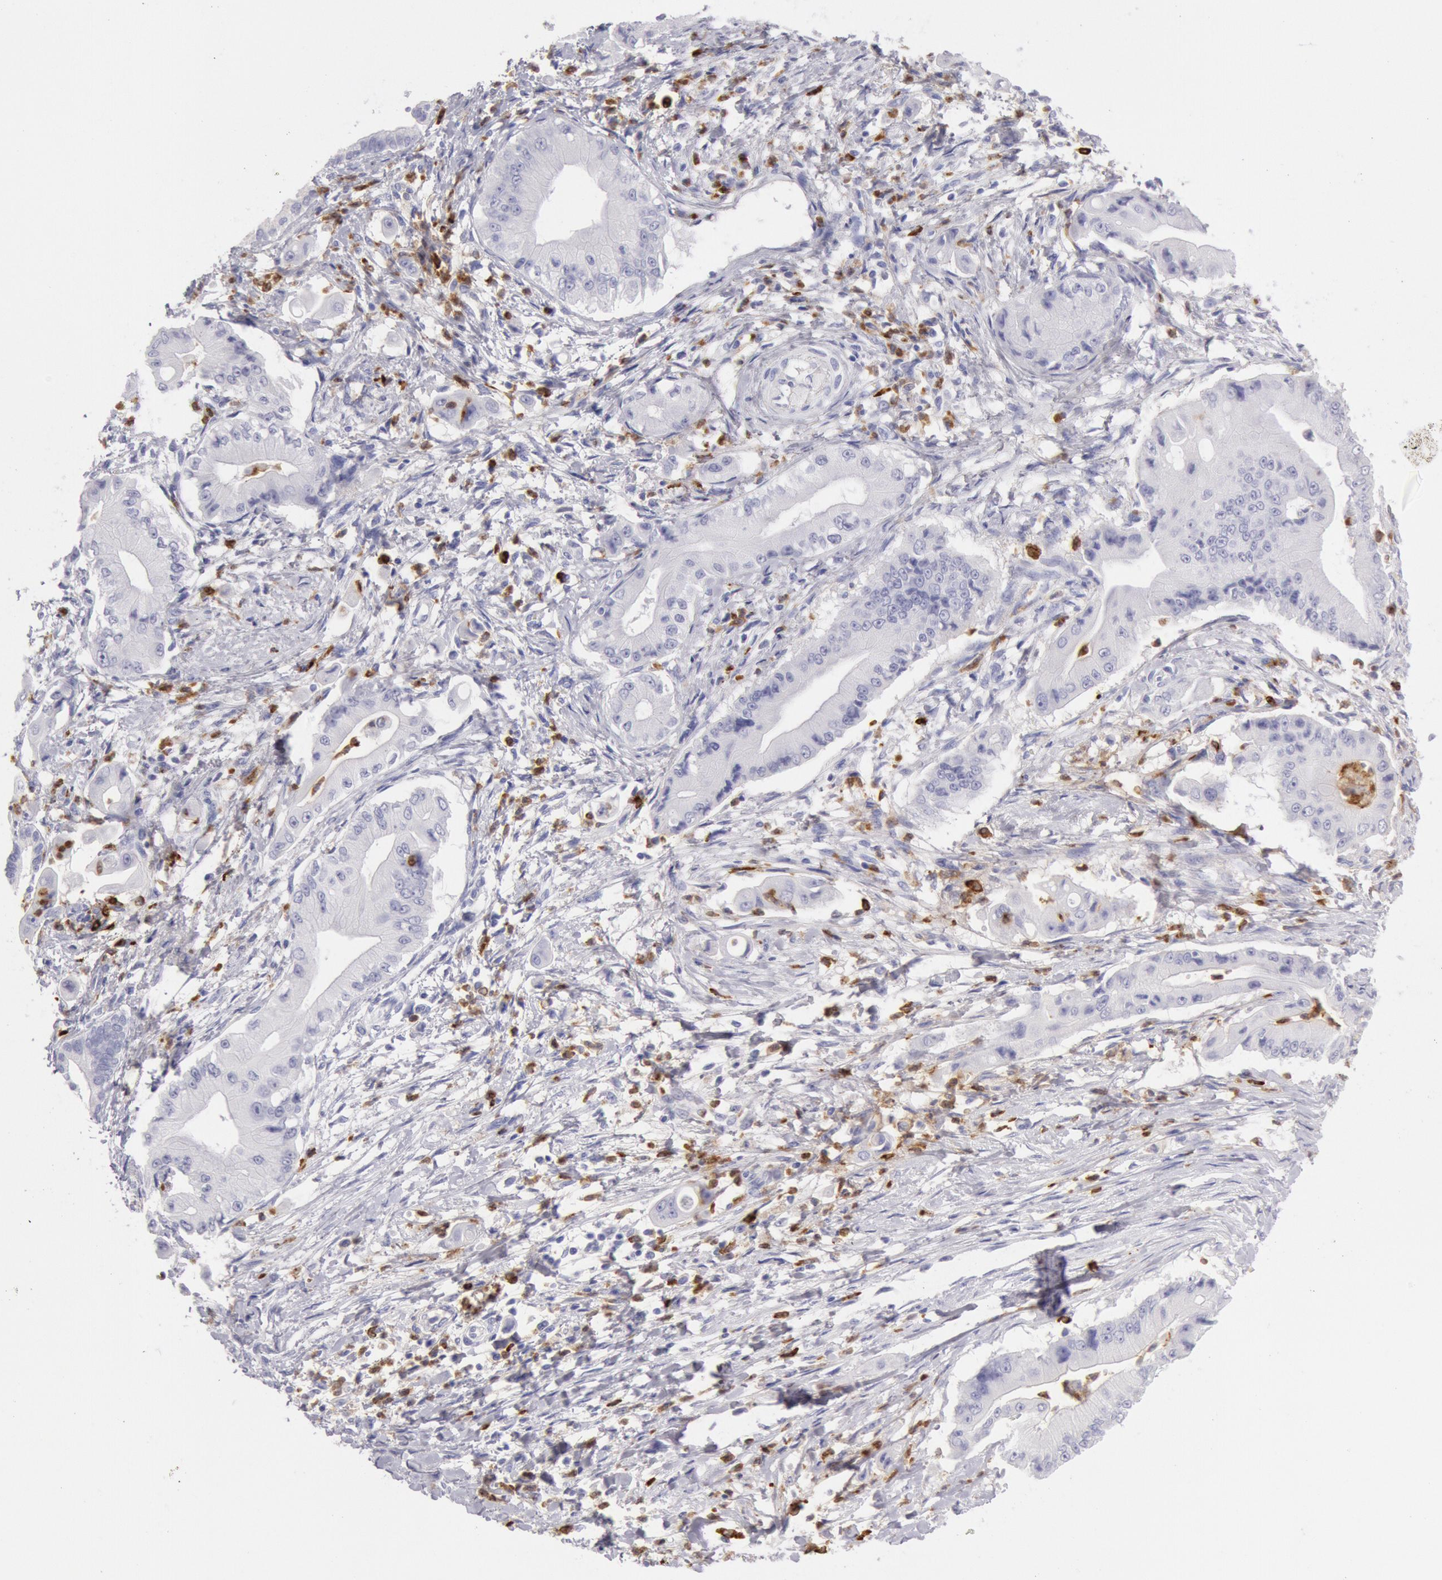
{"staining": {"intensity": "negative", "quantity": "none", "location": "none"}, "tissue": "pancreatic cancer", "cell_type": "Tumor cells", "image_type": "cancer", "snomed": [{"axis": "morphology", "description": "Adenocarcinoma, NOS"}, {"axis": "topography", "description": "Pancreas"}], "caption": "The histopathology image demonstrates no staining of tumor cells in pancreatic cancer (adenocarcinoma).", "gene": "FCN1", "patient": {"sex": "male", "age": 62}}